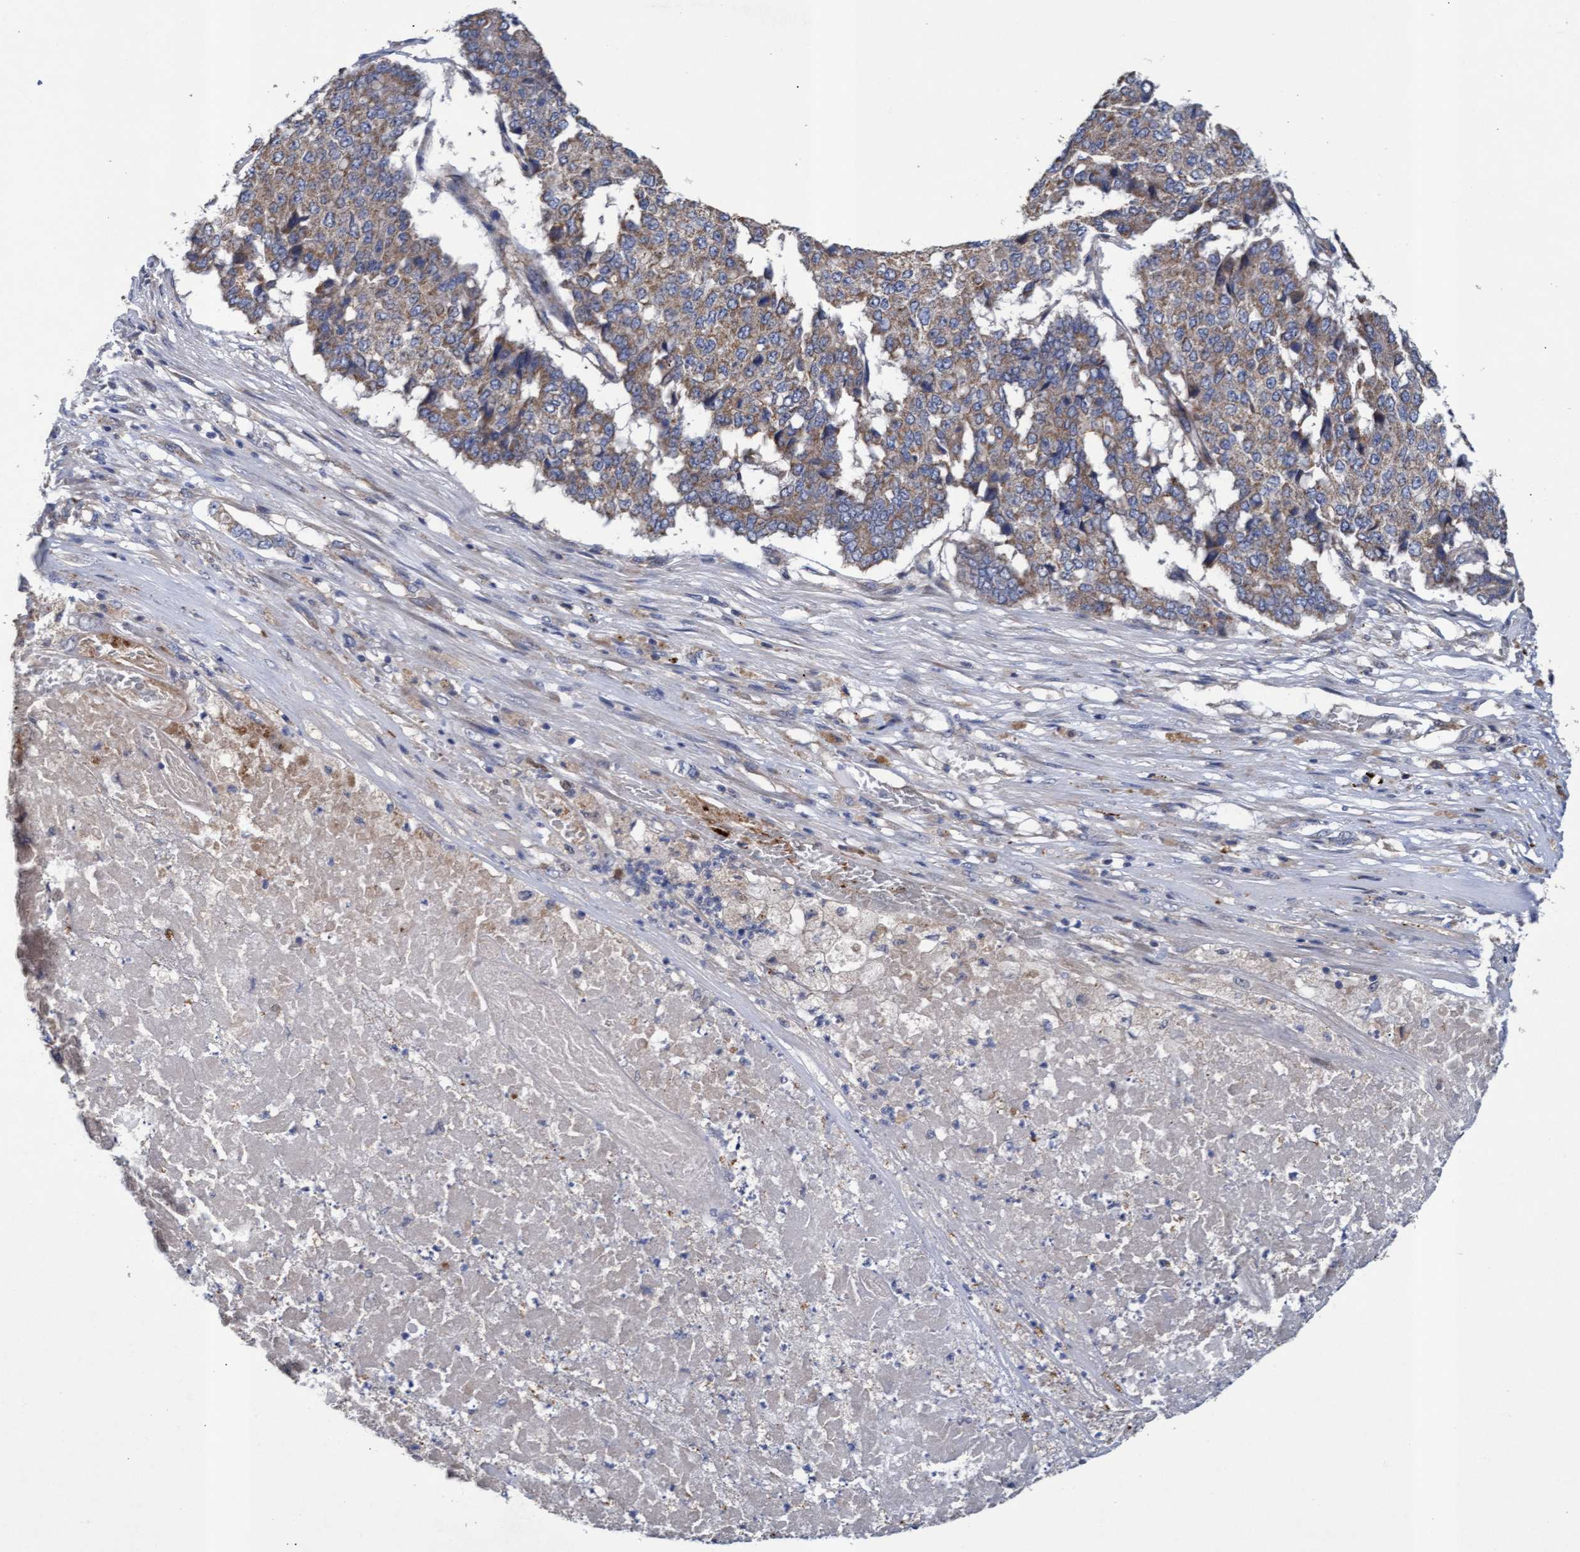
{"staining": {"intensity": "weak", "quantity": ">75%", "location": "cytoplasmic/membranous"}, "tissue": "pancreatic cancer", "cell_type": "Tumor cells", "image_type": "cancer", "snomed": [{"axis": "morphology", "description": "Adenocarcinoma, NOS"}, {"axis": "topography", "description": "Pancreas"}], "caption": "A histopathology image of human adenocarcinoma (pancreatic) stained for a protein demonstrates weak cytoplasmic/membranous brown staining in tumor cells.", "gene": "MRPL38", "patient": {"sex": "male", "age": 50}}